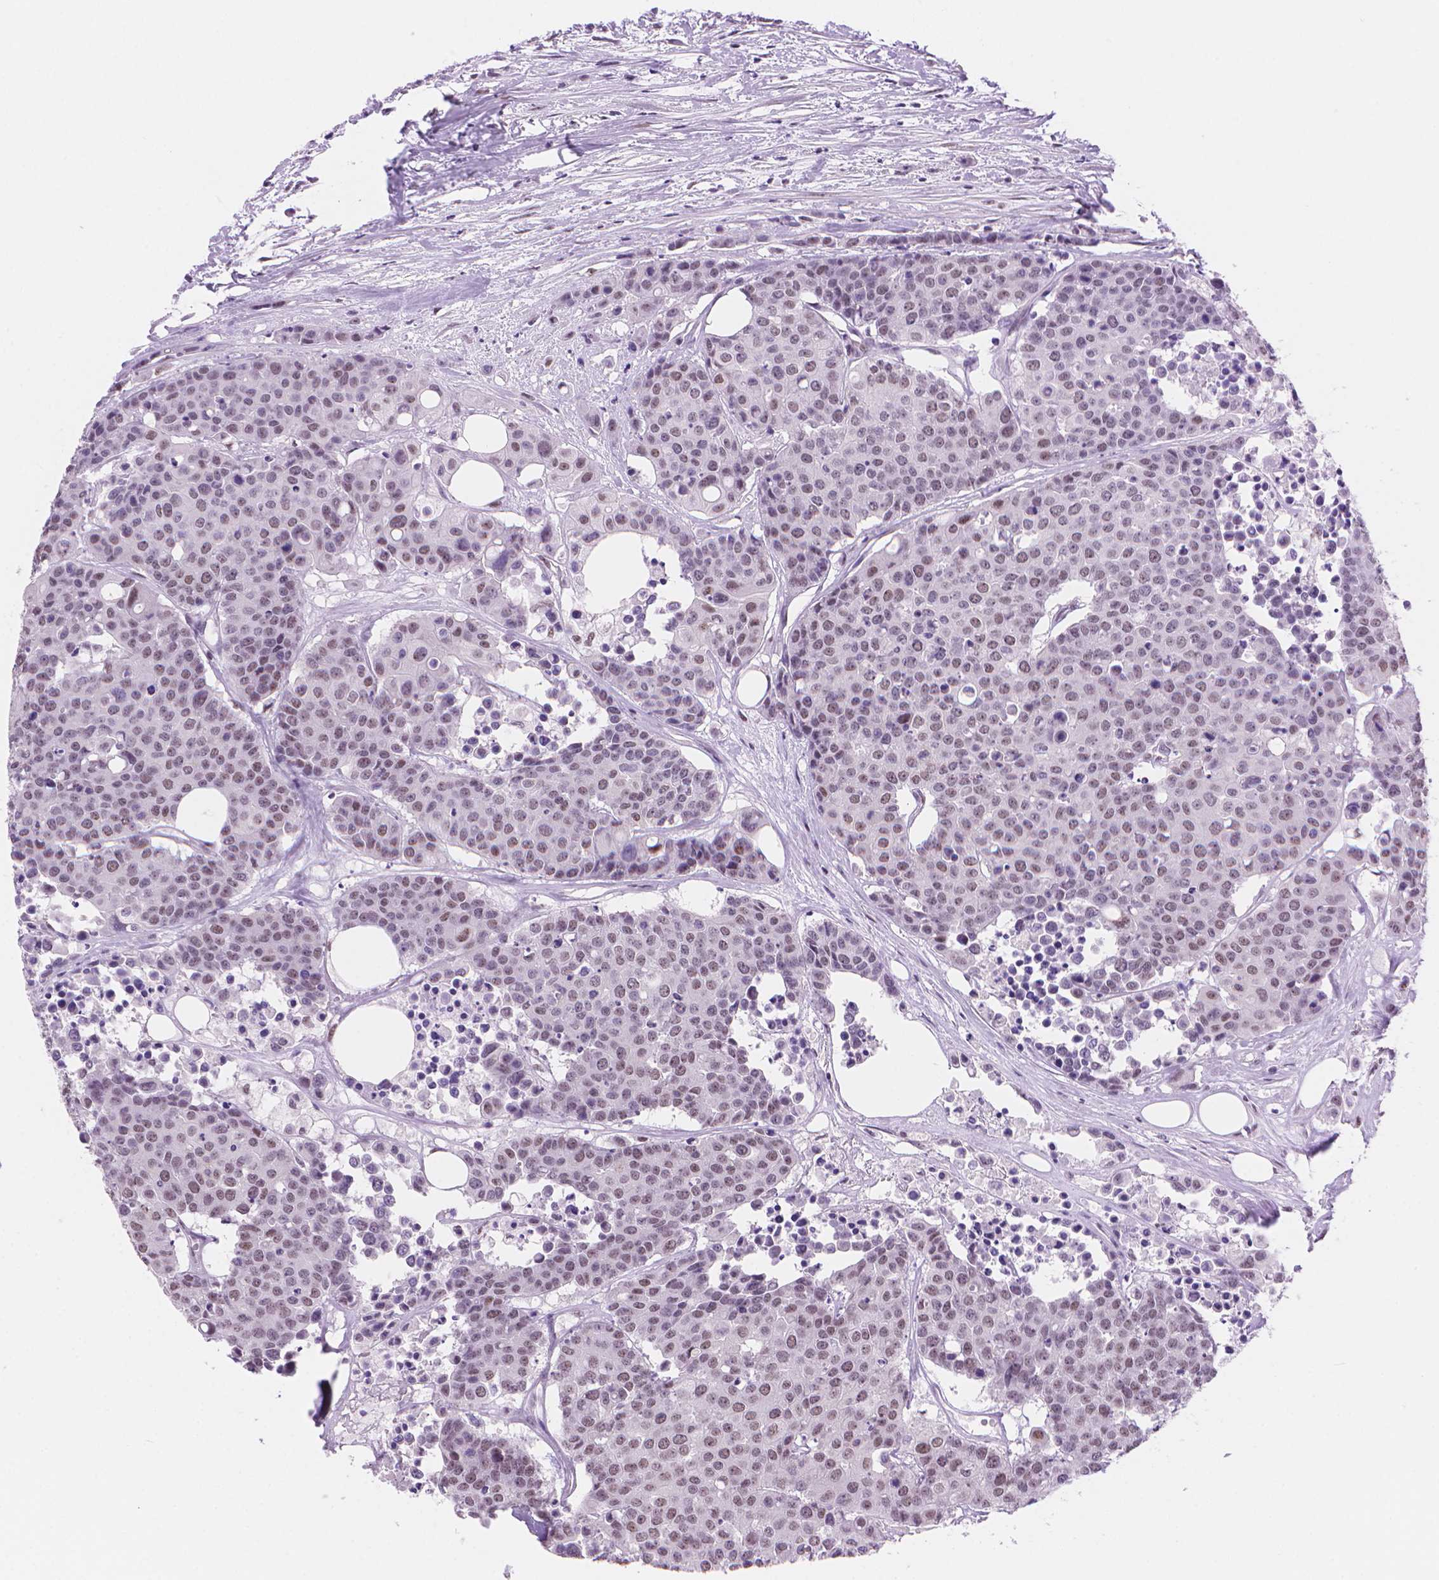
{"staining": {"intensity": "moderate", "quantity": "<25%", "location": "nuclear"}, "tissue": "carcinoid", "cell_type": "Tumor cells", "image_type": "cancer", "snomed": [{"axis": "morphology", "description": "Carcinoid, malignant, NOS"}, {"axis": "topography", "description": "Colon"}], "caption": "Immunohistochemistry of human carcinoid (malignant) shows low levels of moderate nuclear expression in approximately <25% of tumor cells. (DAB = brown stain, brightfield microscopy at high magnification).", "gene": "UBN1", "patient": {"sex": "male", "age": 81}}